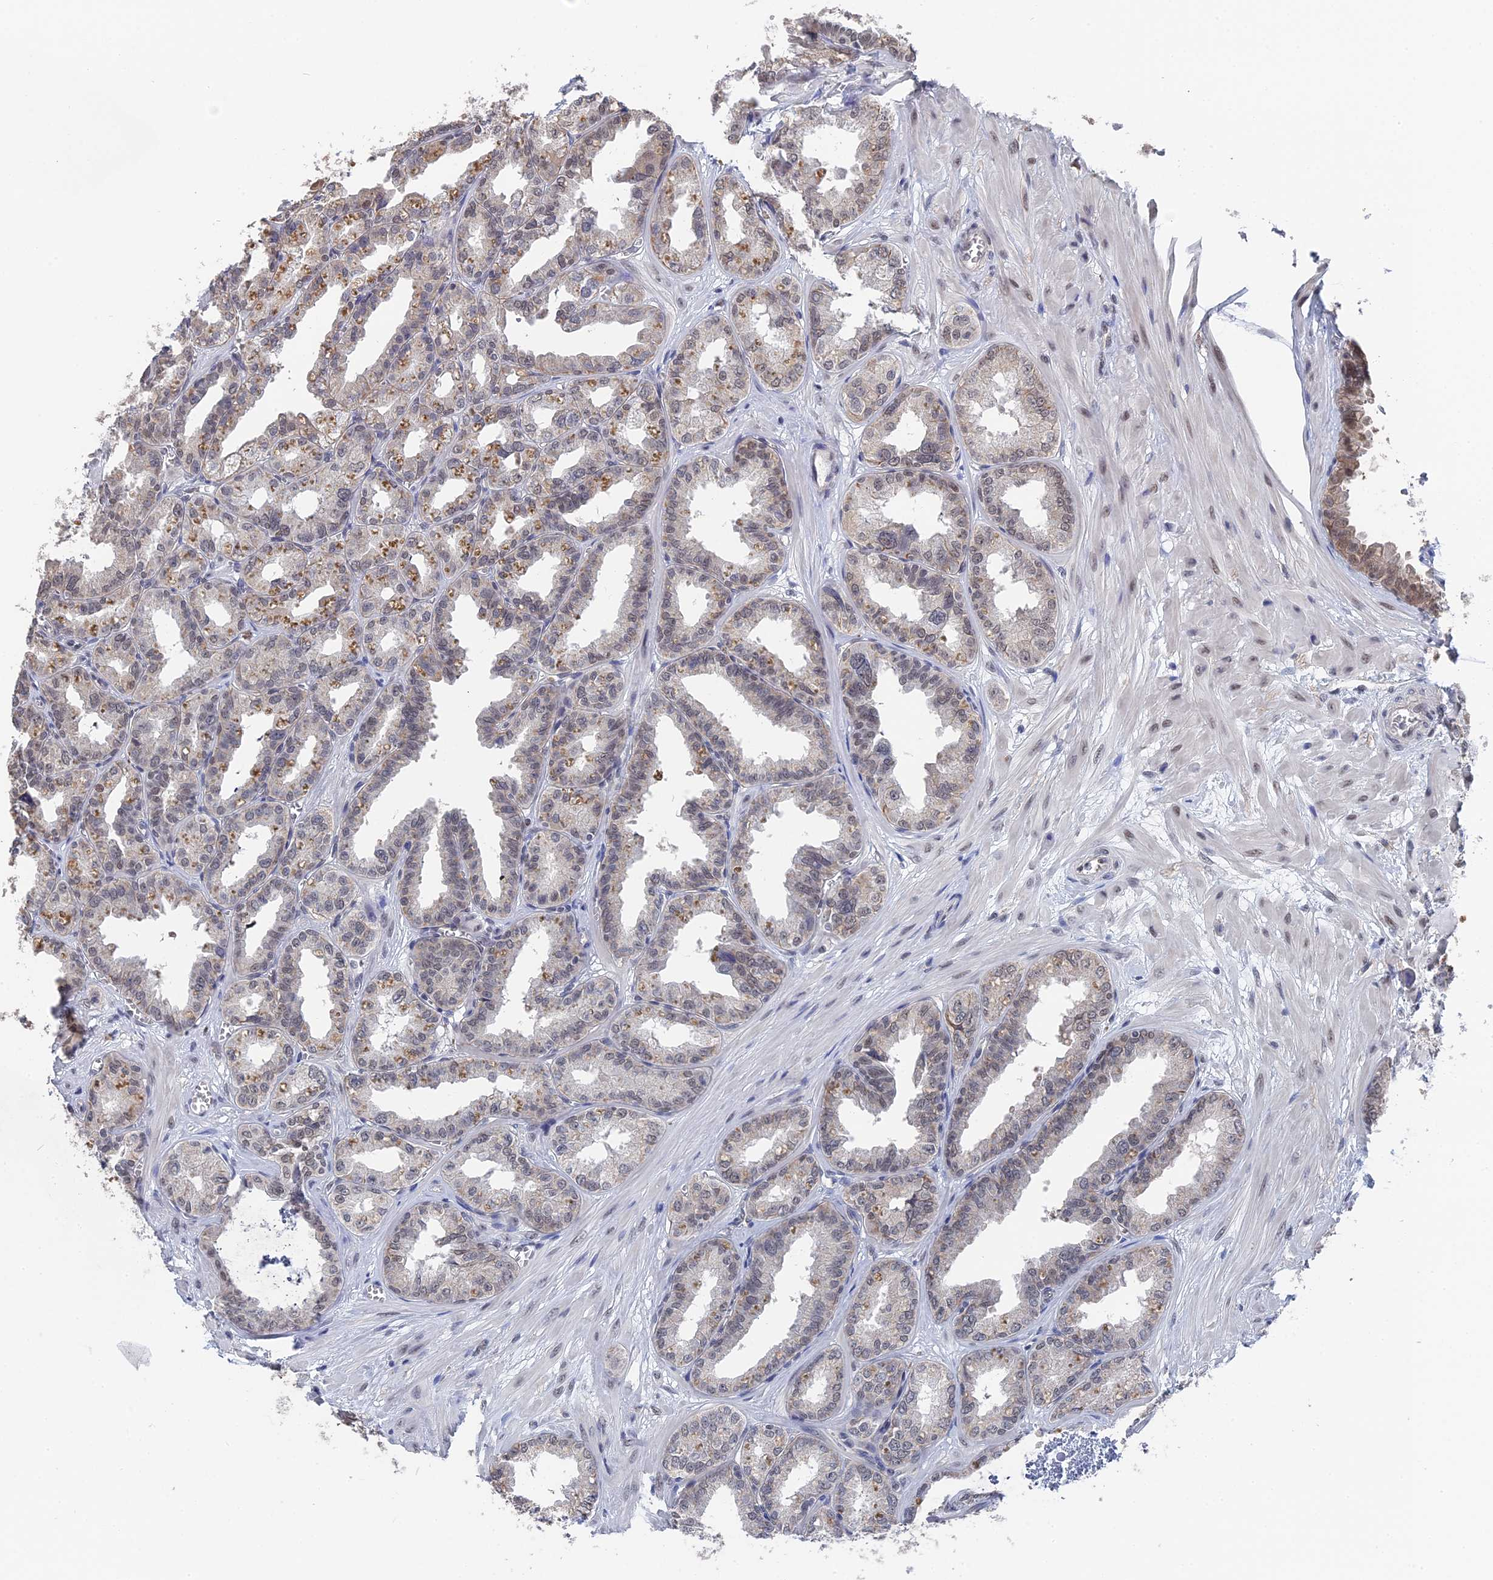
{"staining": {"intensity": "weak", "quantity": "25%-75%", "location": "cytoplasmic/membranous,nuclear"}, "tissue": "seminal vesicle", "cell_type": "Glandular cells", "image_type": "normal", "snomed": [{"axis": "morphology", "description": "Normal tissue, NOS"}, {"axis": "topography", "description": "Prostate"}, {"axis": "topography", "description": "Seminal veicle"}], "caption": "Protein expression analysis of normal seminal vesicle shows weak cytoplasmic/membranous,nuclear positivity in about 25%-75% of glandular cells. Using DAB (3,3'-diaminobenzidine) (brown) and hematoxylin (blue) stains, captured at high magnification using brightfield microscopy.", "gene": "TSSC4", "patient": {"sex": "male", "age": 51}}